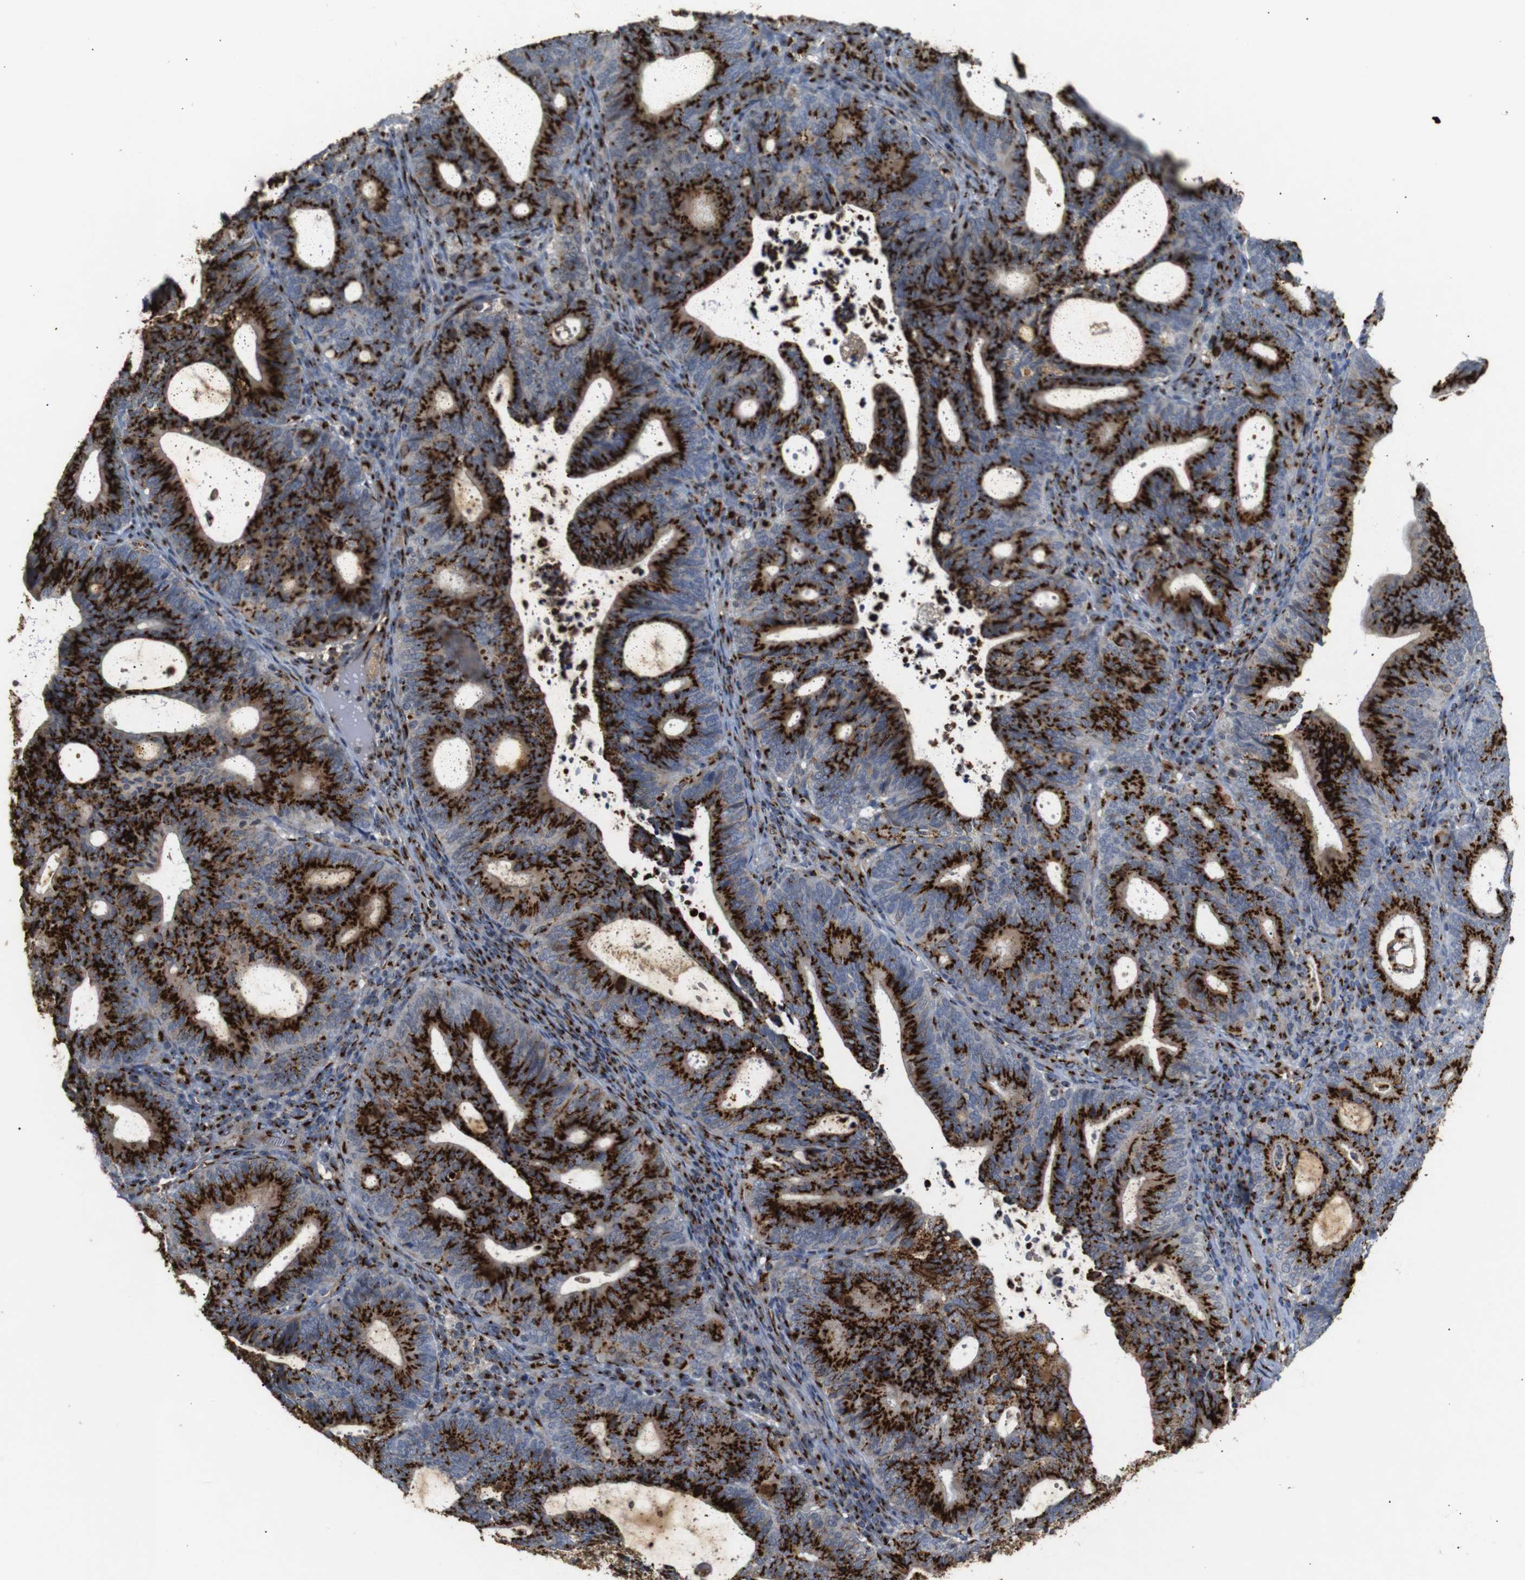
{"staining": {"intensity": "strong", "quantity": ">75%", "location": "cytoplasmic/membranous"}, "tissue": "endometrial cancer", "cell_type": "Tumor cells", "image_type": "cancer", "snomed": [{"axis": "morphology", "description": "Adenocarcinoma, NOS"}, {"axis": "topography", "description": "Uterus"}], "caption": "High-magnification brightfield microscopy of endometrial adenocarcinoma stained with DAB (3,3'-diaminobenzidine) (brown) and counterstained with hematoxylin (blue). tumor cells exhibit strong cytoplasmic/membranous positivity is seen in about>75% of cells.", "gene": "TGOLN2", "patient": {"sex": "female", "age": 83}}